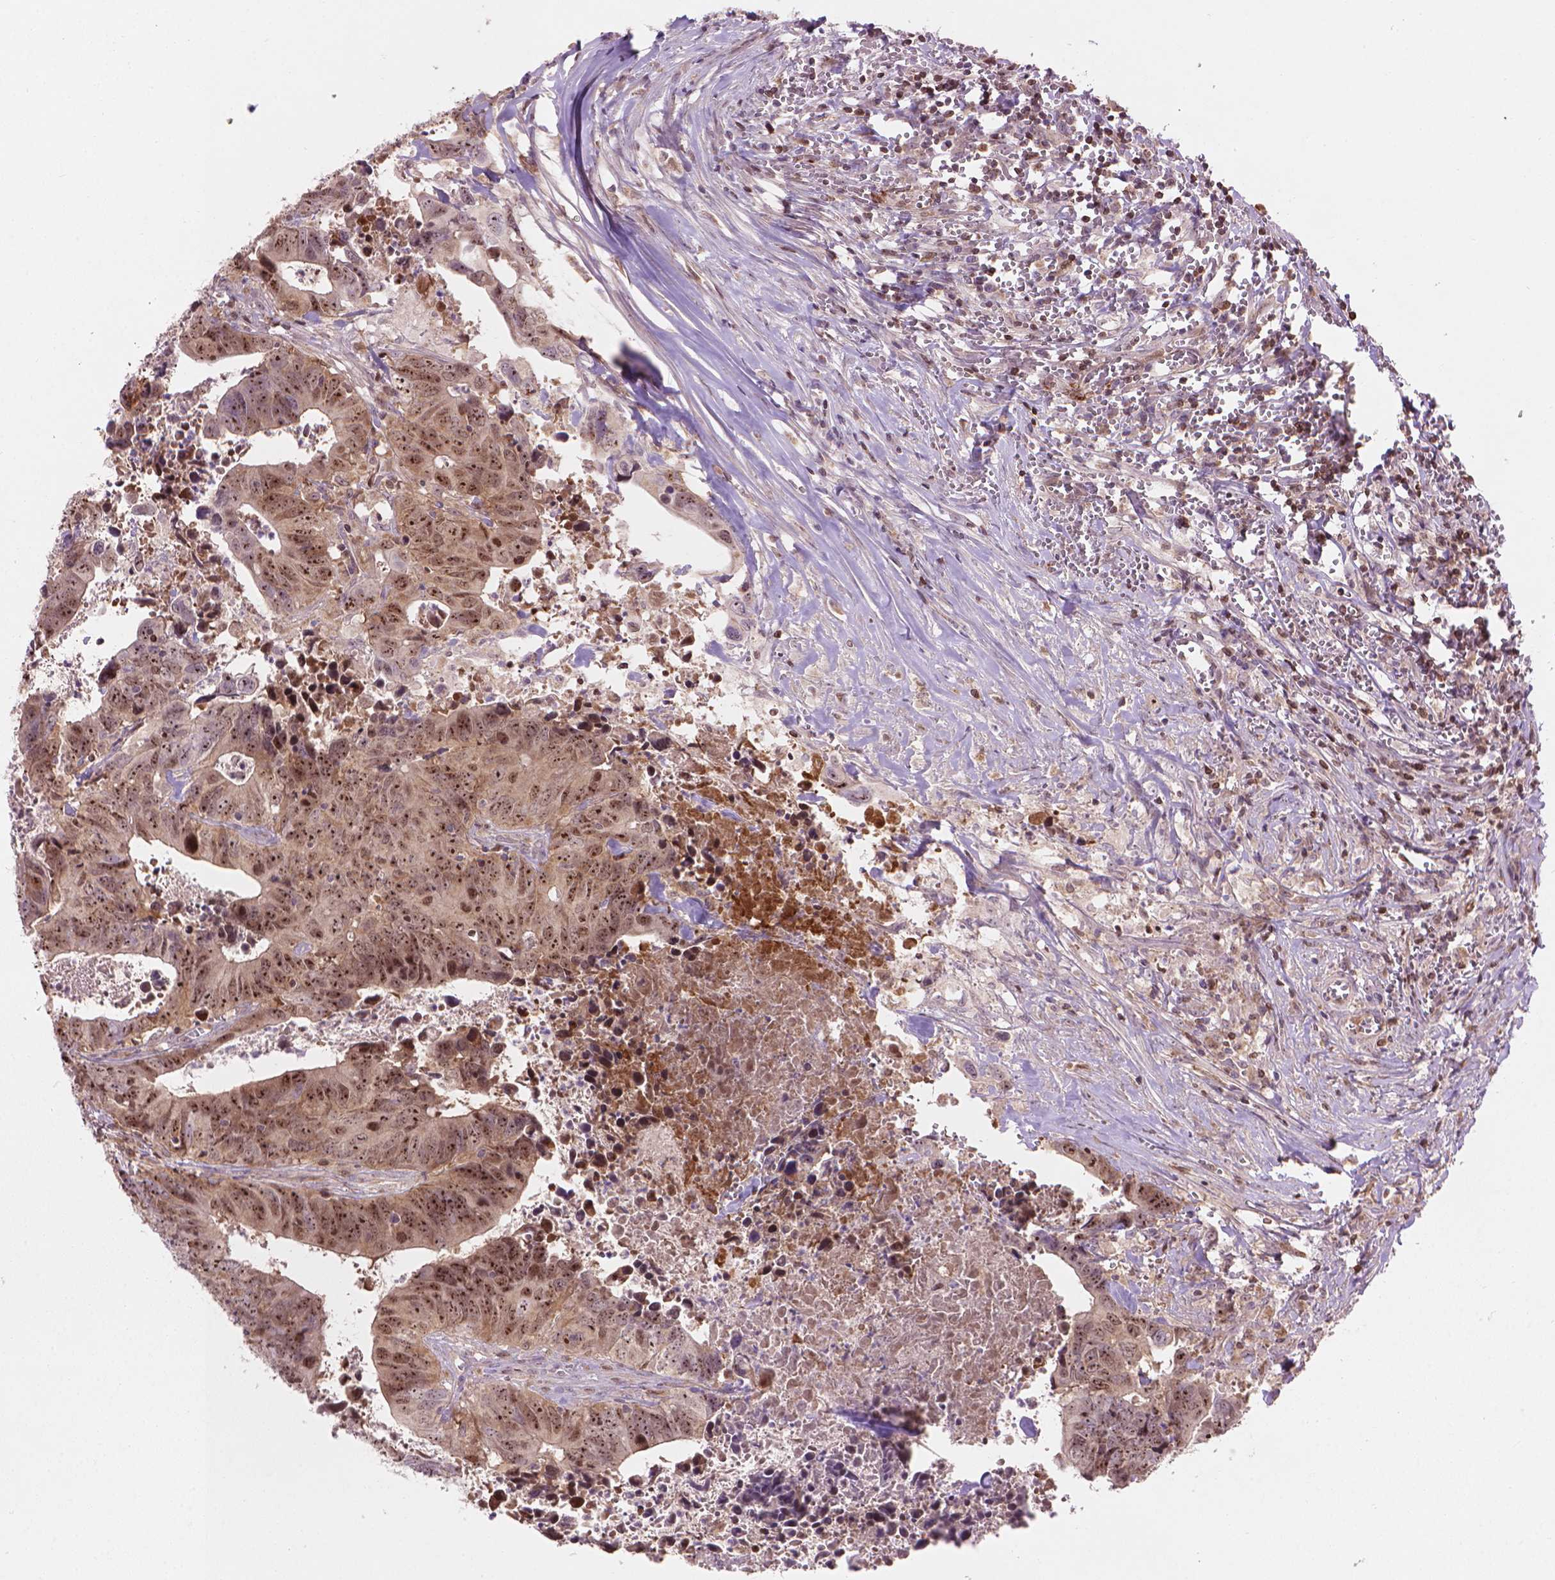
{"staining": {"intensity": "moderate", "quantity": ">75%", "location": "cytoplasmic/membranous,nuclear"}, "tissue": "colorectal cancer", "cell_type": "Tumor cells", "image_type": "cancer", "snomed": [{"axis": "morphology", "description": "Adenocarcinoma, NOS"}, {"axis": "topography", "description": "Colon"}], "caption": "A brown stain labels moderate cytoplasmic/membranous and nuclear staining of a protein in human colorectal cancer (adenocarcinoma) tumor cells. Ihc stains the protein in brown and the nuclei are stained blue.", "gene": "SMC2", "patient": {"sex": "female", "age": 82}}